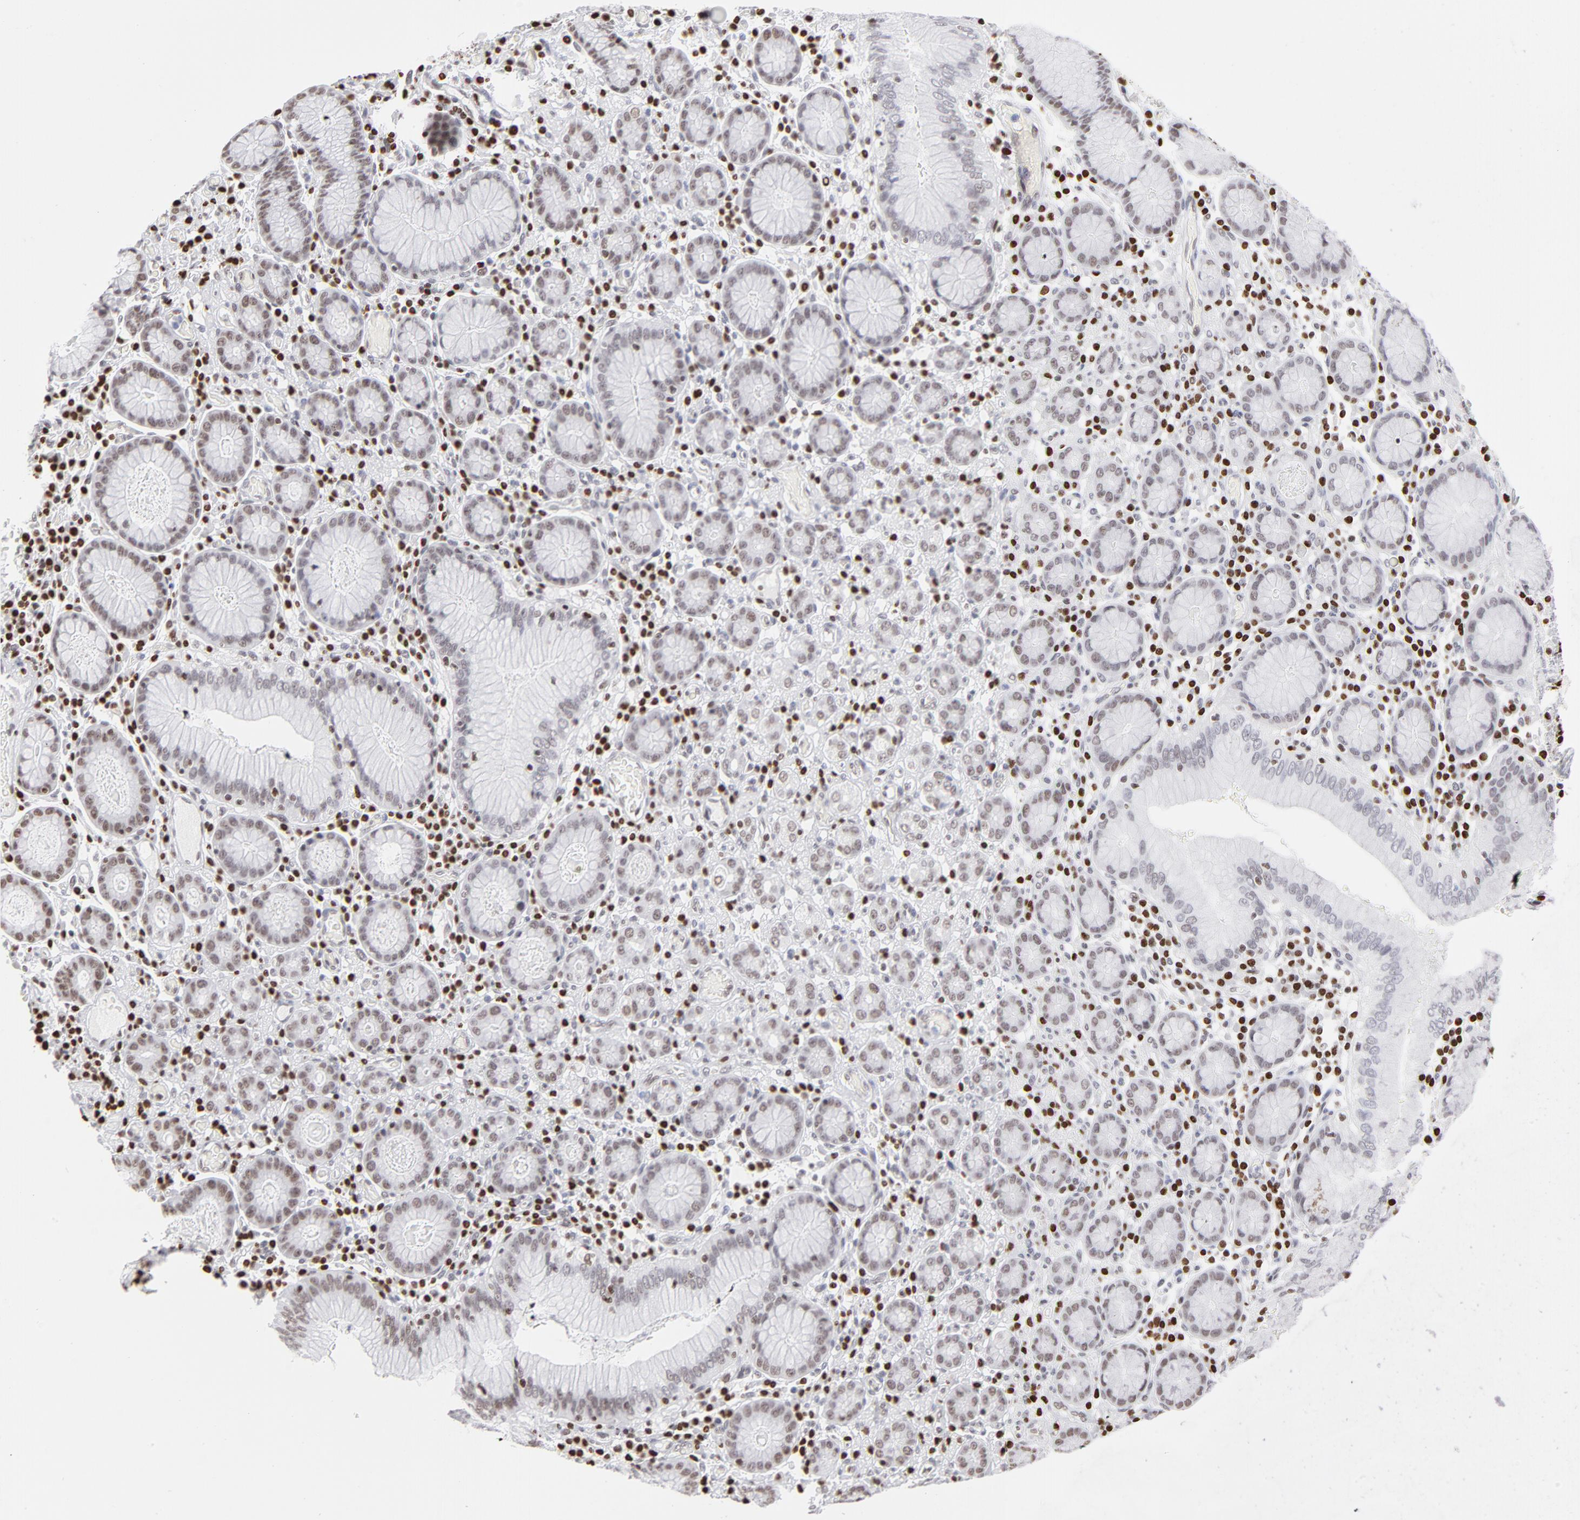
{"staining": {"intensity": "moderate", "quantity": "25%-75%", "location": "nuclear"}, "tissue": "stomach cancer", "cell_type": "Tumor cells", "image_type": "cancer", "snomed": [{"axis": "morphology", "description": "Adenocarcinoma, NOS"}, {"axis": "topography", "description": "Stomach, lower"}], "caption": "This histopathology image exhibits stomach cancer (adenocarcinoma) stained with immunohistochemistry (IHC) to label a protein in brown. The nuclear of tumor cells show moderate positivity for the protein. Nuclei are counter-stained blue.", "gene": "PARP1", "patient": {"sex": "male", "age": 88}}